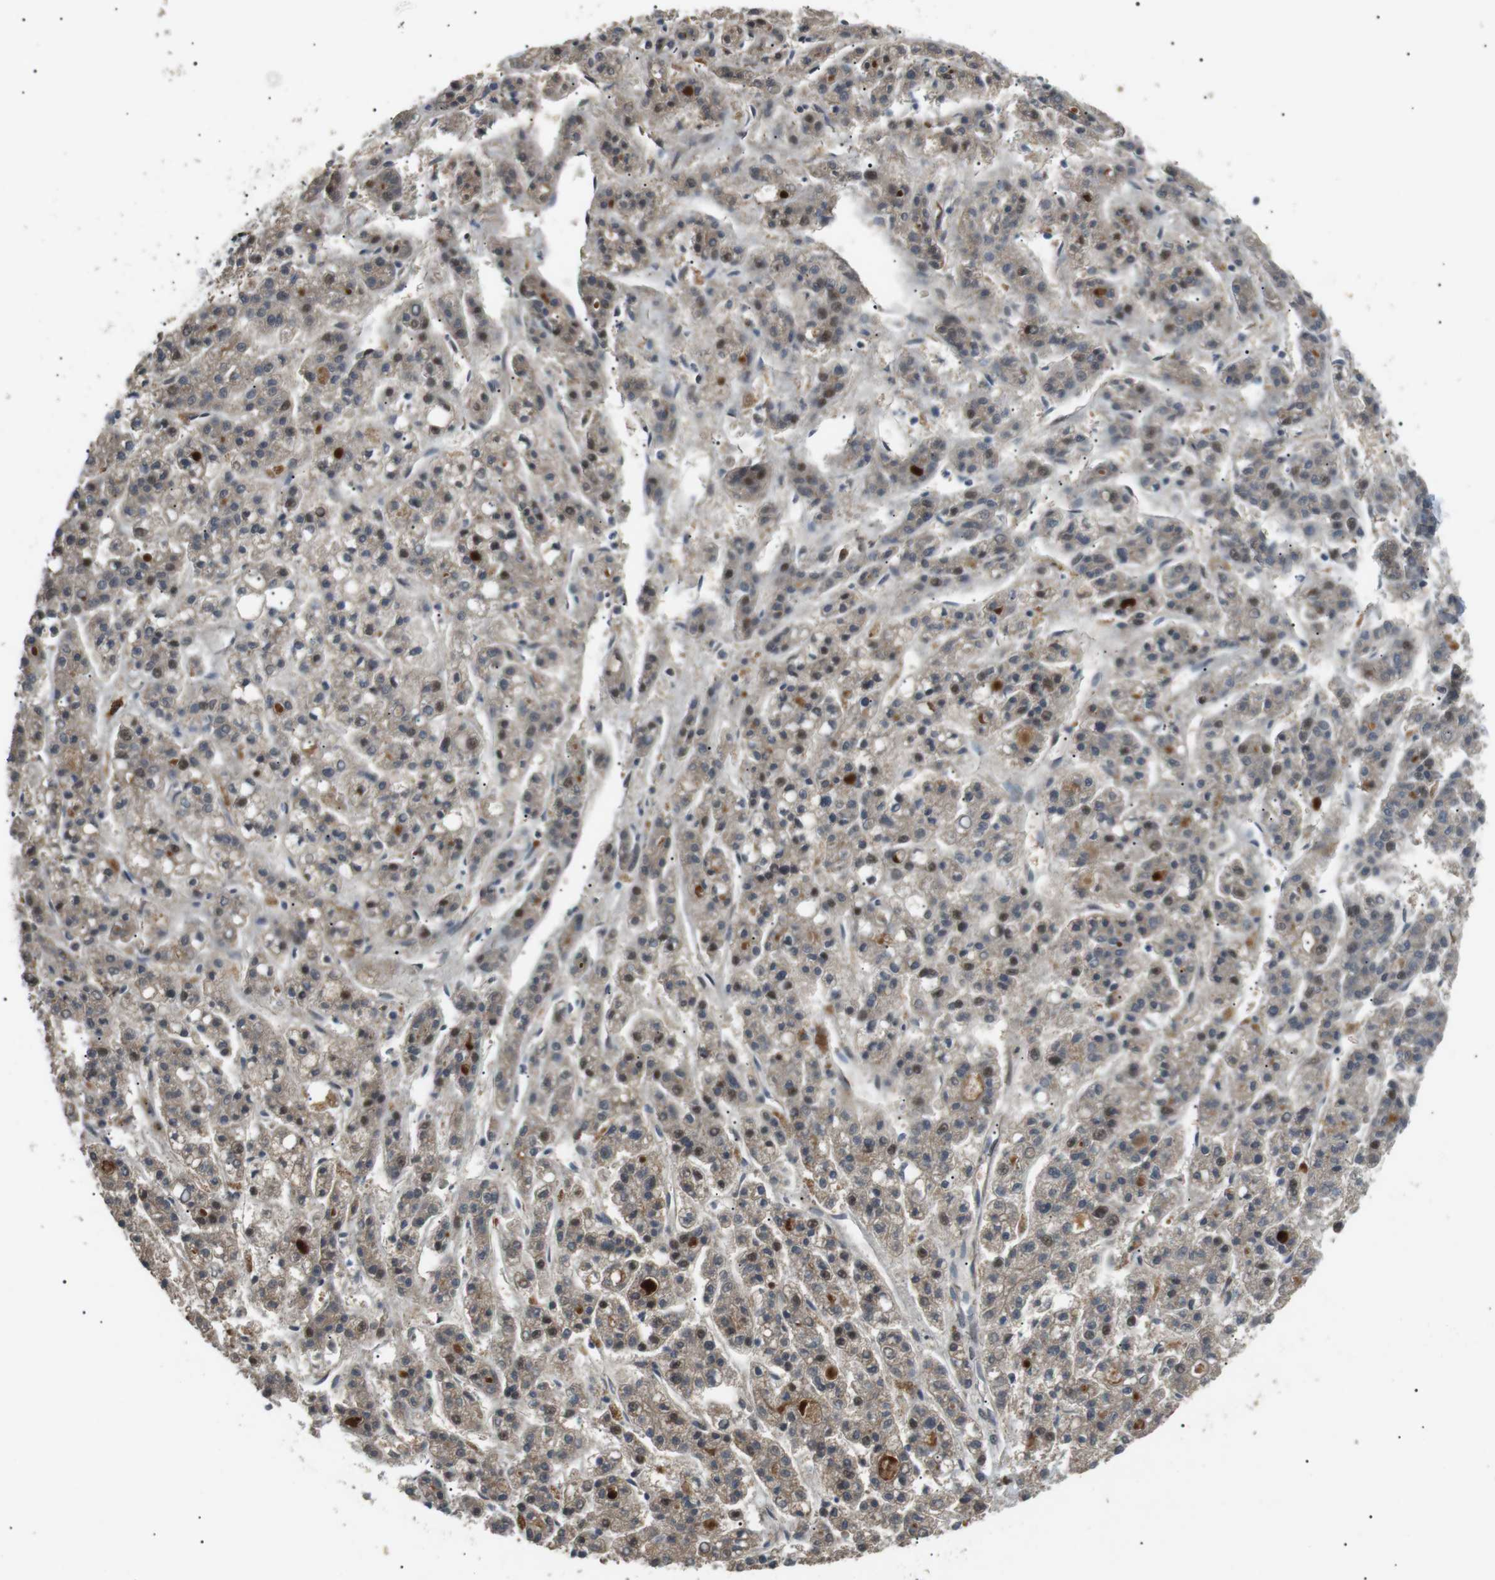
{"staining": {"intensity": "negative", "quantity": "none", "location": "none"}, "tissue": "liver cancer", "cell_type": "Tumor cells", "image_type": "cancer", "snomed": [{"axis": "morphology", "description": "Carcinoma, Hepatocellular, NOS"}, {"axis": "topography", "description": "Liver"}], "caption": "IHC of liver hepatocellular carcinoma demonstrates no staining in tumor cells.", "gene": "HSPA13", "patient": {"sex": "male", "age": 70}}